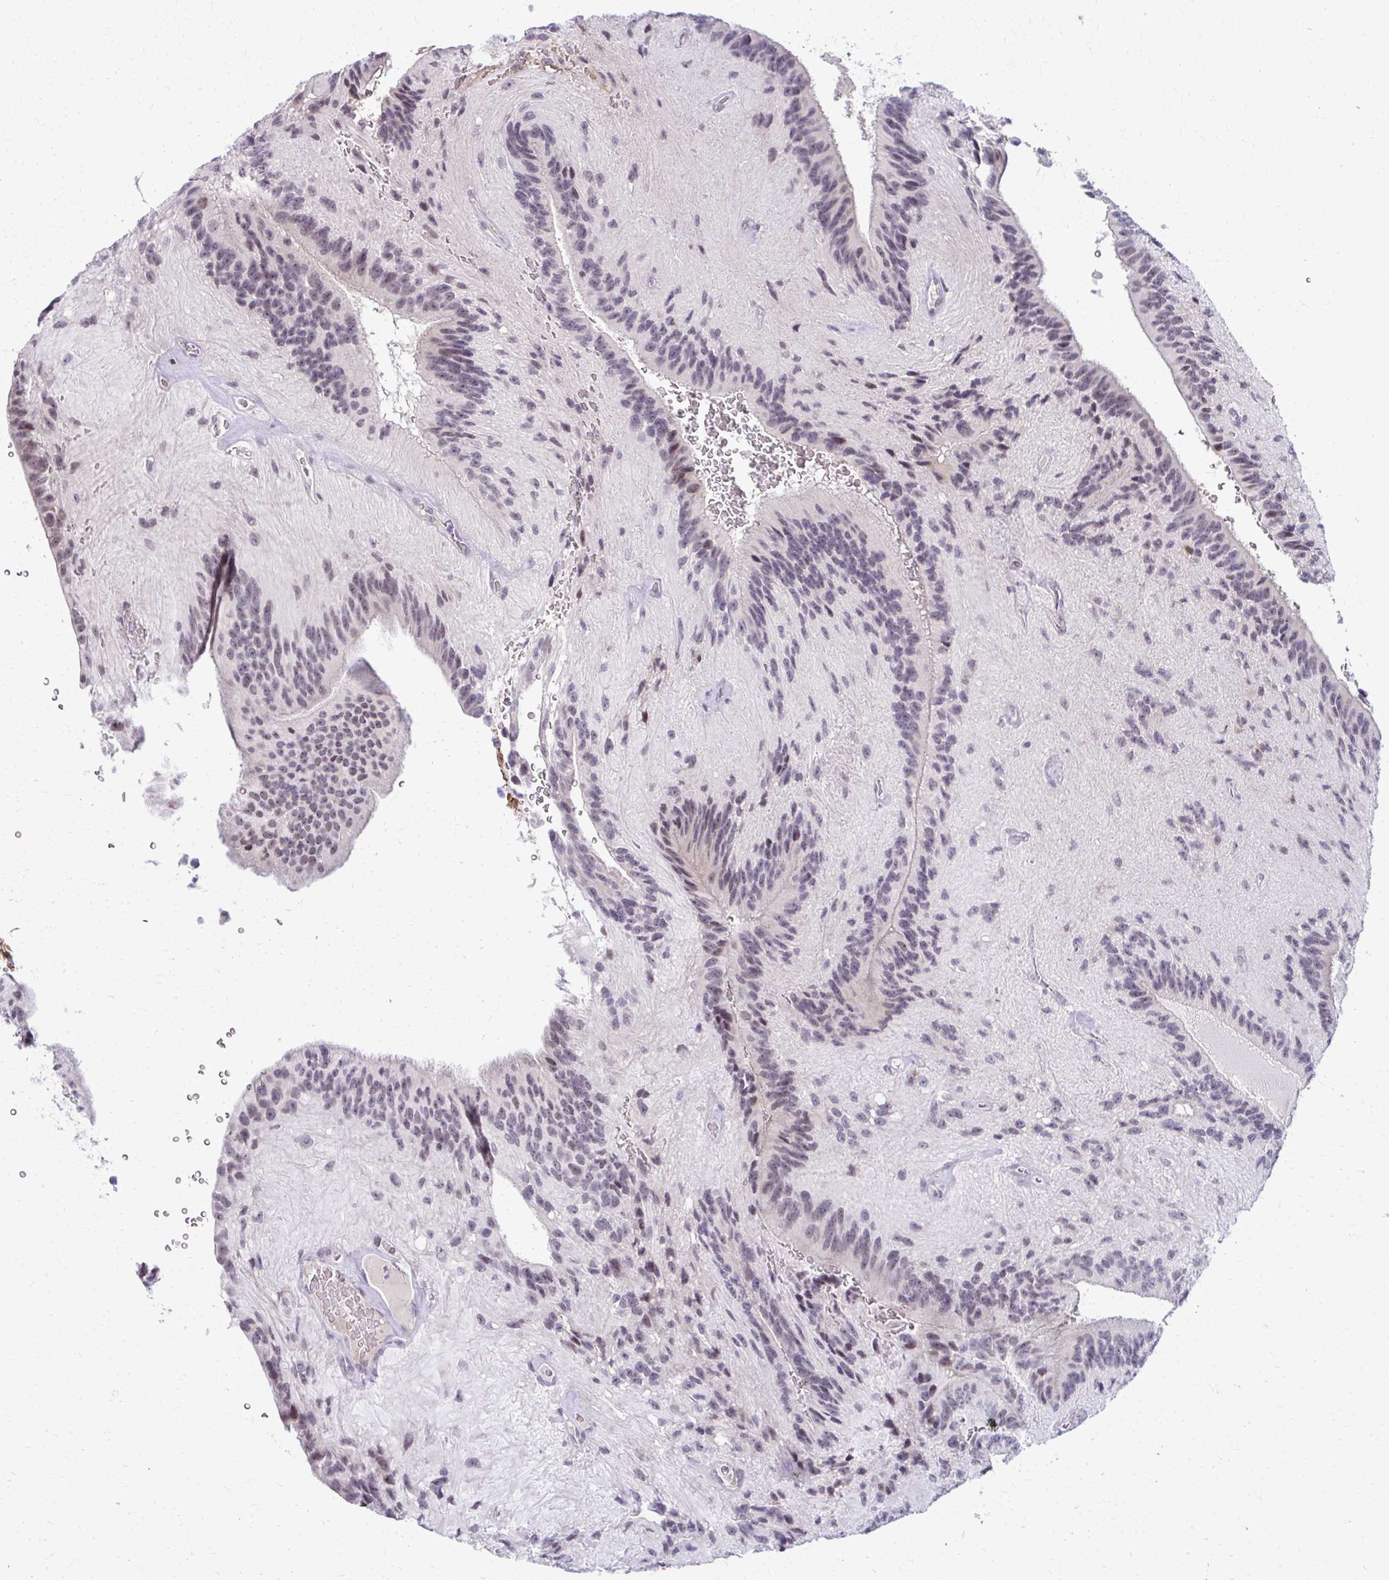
{"staining": {"intensity": "weak", "quantity": "<25%", "location": "nuclear"}, "tissue": "glioma", "cell_type": "Tumor cells", "image_type": "cancer", "snomed": [{"axis": "morphology", "description": "Glioma, malignant, Low grade"}, {"axis": "topography", "description": "Brain"}], "caption": "This micrograph is of malignant glioma (low-grade) stained with immunohistochemistry to label a protein in brown with the nuclei are counter-stained blue. There is no positivity in tumor cells. The staining is performed using DAB brown chromogen with nuclei counter-stained in using hematoxylin.", "gene": "MAF1", "patient": {"sex": "male", "age": 31}}